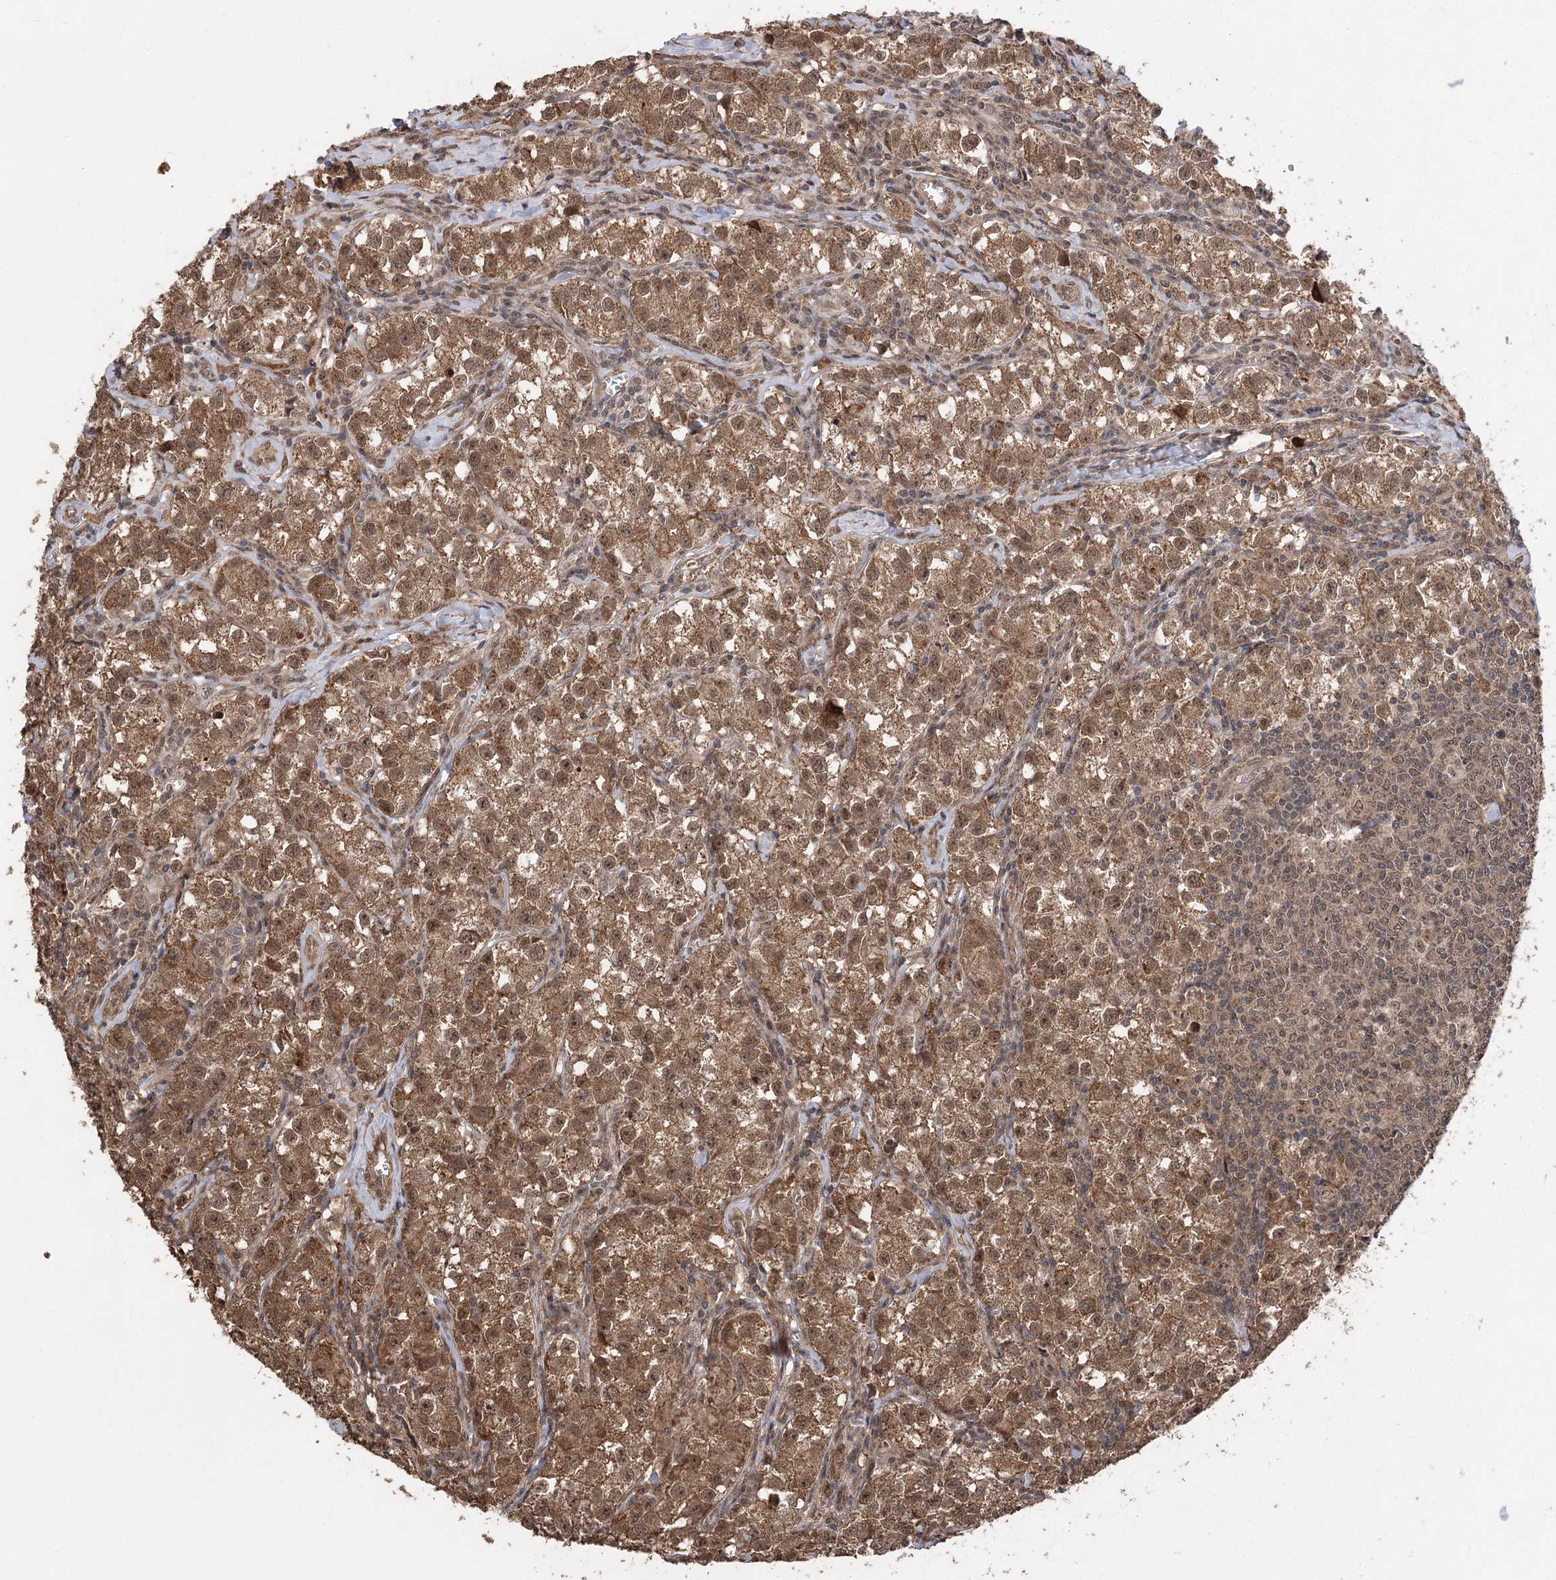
{"staining": {"intensity": "moderate", "quantity": ">75%", "location": "cytoplasmic/membranous,nuclear"}, "tissue": "testis cancer", "cell_type": "Tumor cells", "image_type": "cancer", "snomed": [{"axis": "morphology", "description": "Seminoma, NOS"}, {"axis": "morphology", "description": "Carcinoma, Embryonal, NOS"}, {"axis": "topography", "description": "Testis"}], "caption": "Immunohistochemical staining of human testis seminoma displays medium levels of moderate cytoplasmic/membranous and nuclear protein expression in about >75% of tumor cells. (IHC, brightfield microscopy, high magnification).", "gene": "TENM2", "patient": {"sex": "male", "age": 43}}